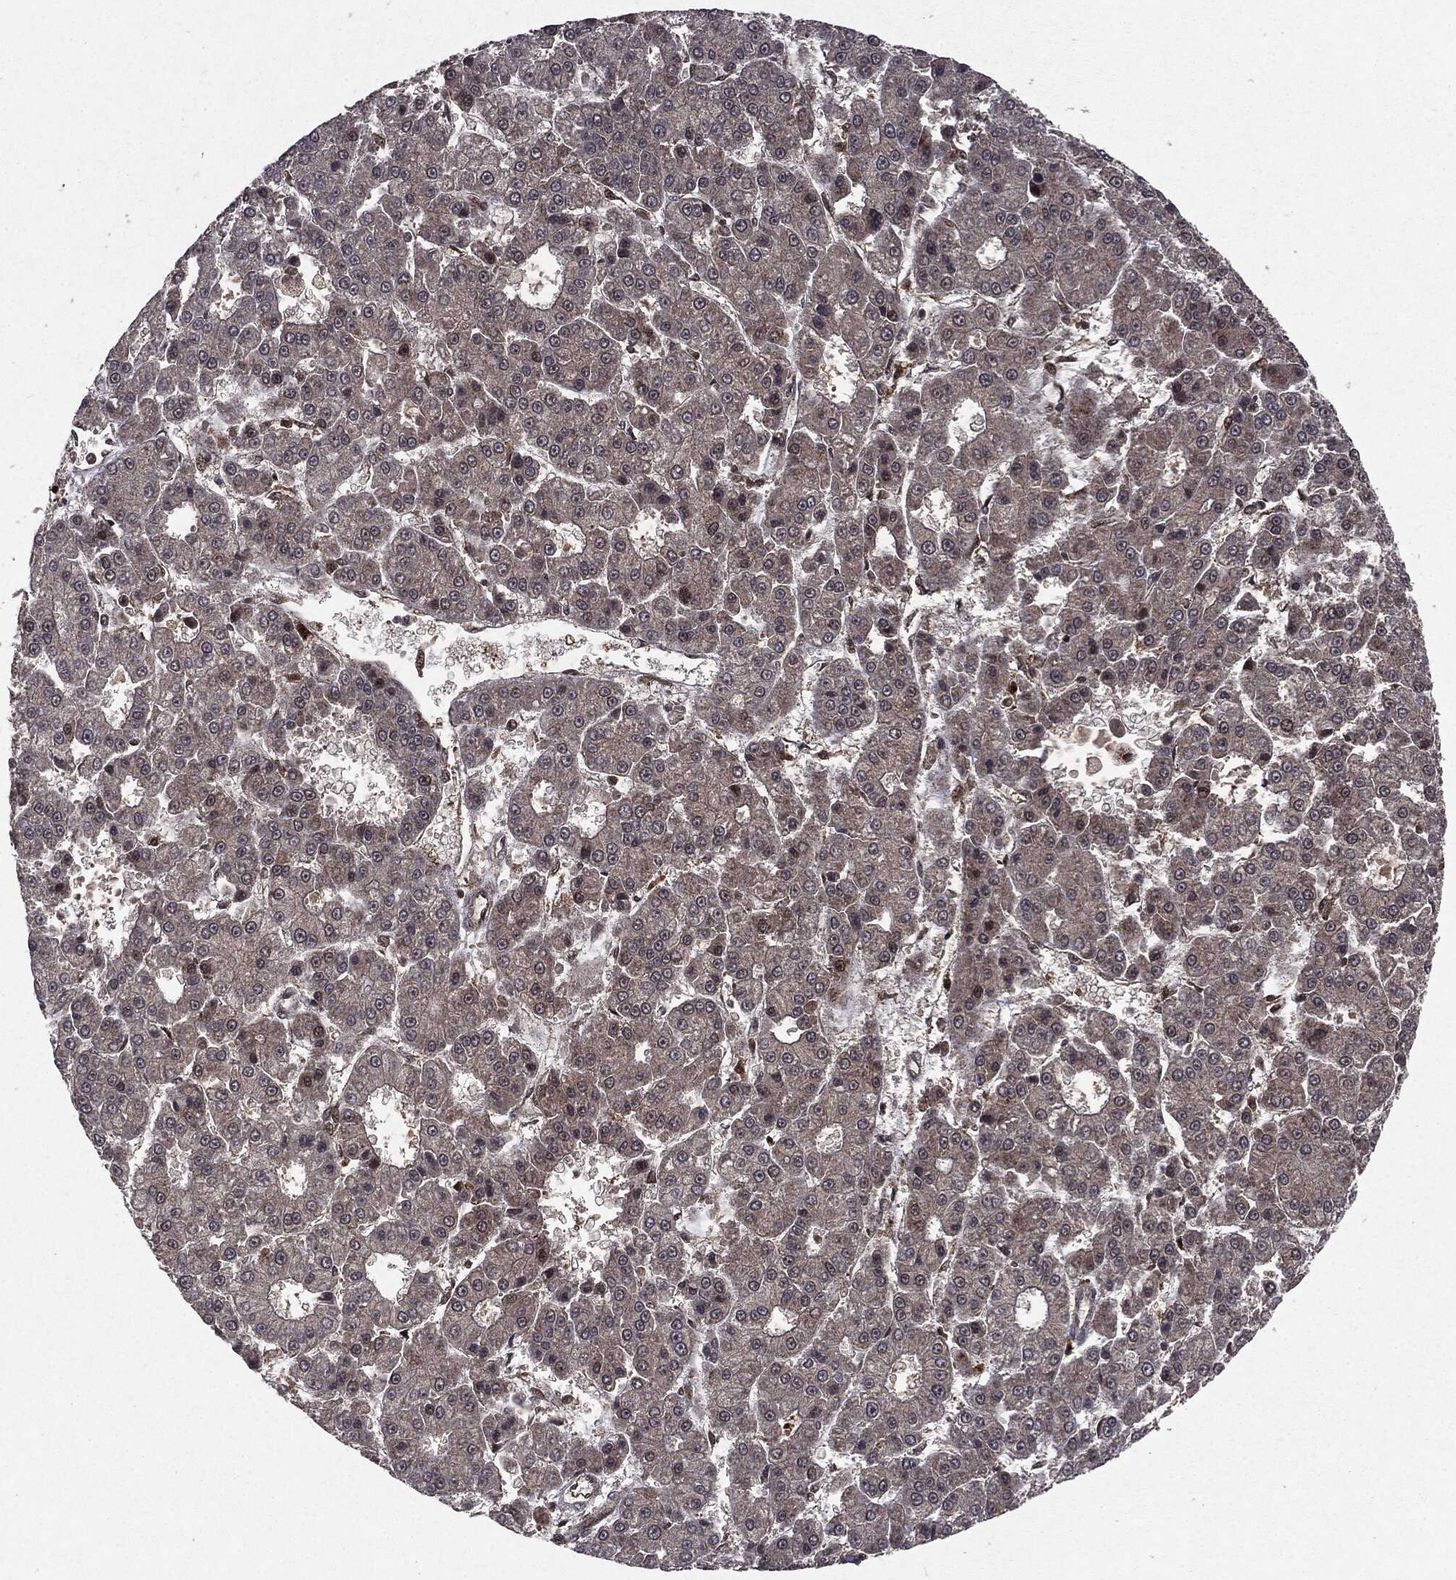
{"staining": {"intensity": "moderate", "quantity": "25%-75%", "location": "cytoplasmic/membranous"}, "tissue": "liver cancer", "cell_type": "Tumor cells", "image_type": "cancer", "snomed": [{"axis": "morphology", "description": "Carcinoma, Hepatocellular, NOS"}, {"axis": "topography", "description": "Liver"}], "caption": "Immunohistochemical staining of liver cancer (hepatocellular carcinoma) displays medium levels of moderate cytoplasmic/membranous positivity in about 25%-75% of tumor cells.", "gene": "OTUB1", "patient": {"sex": "male", "age": 70}}